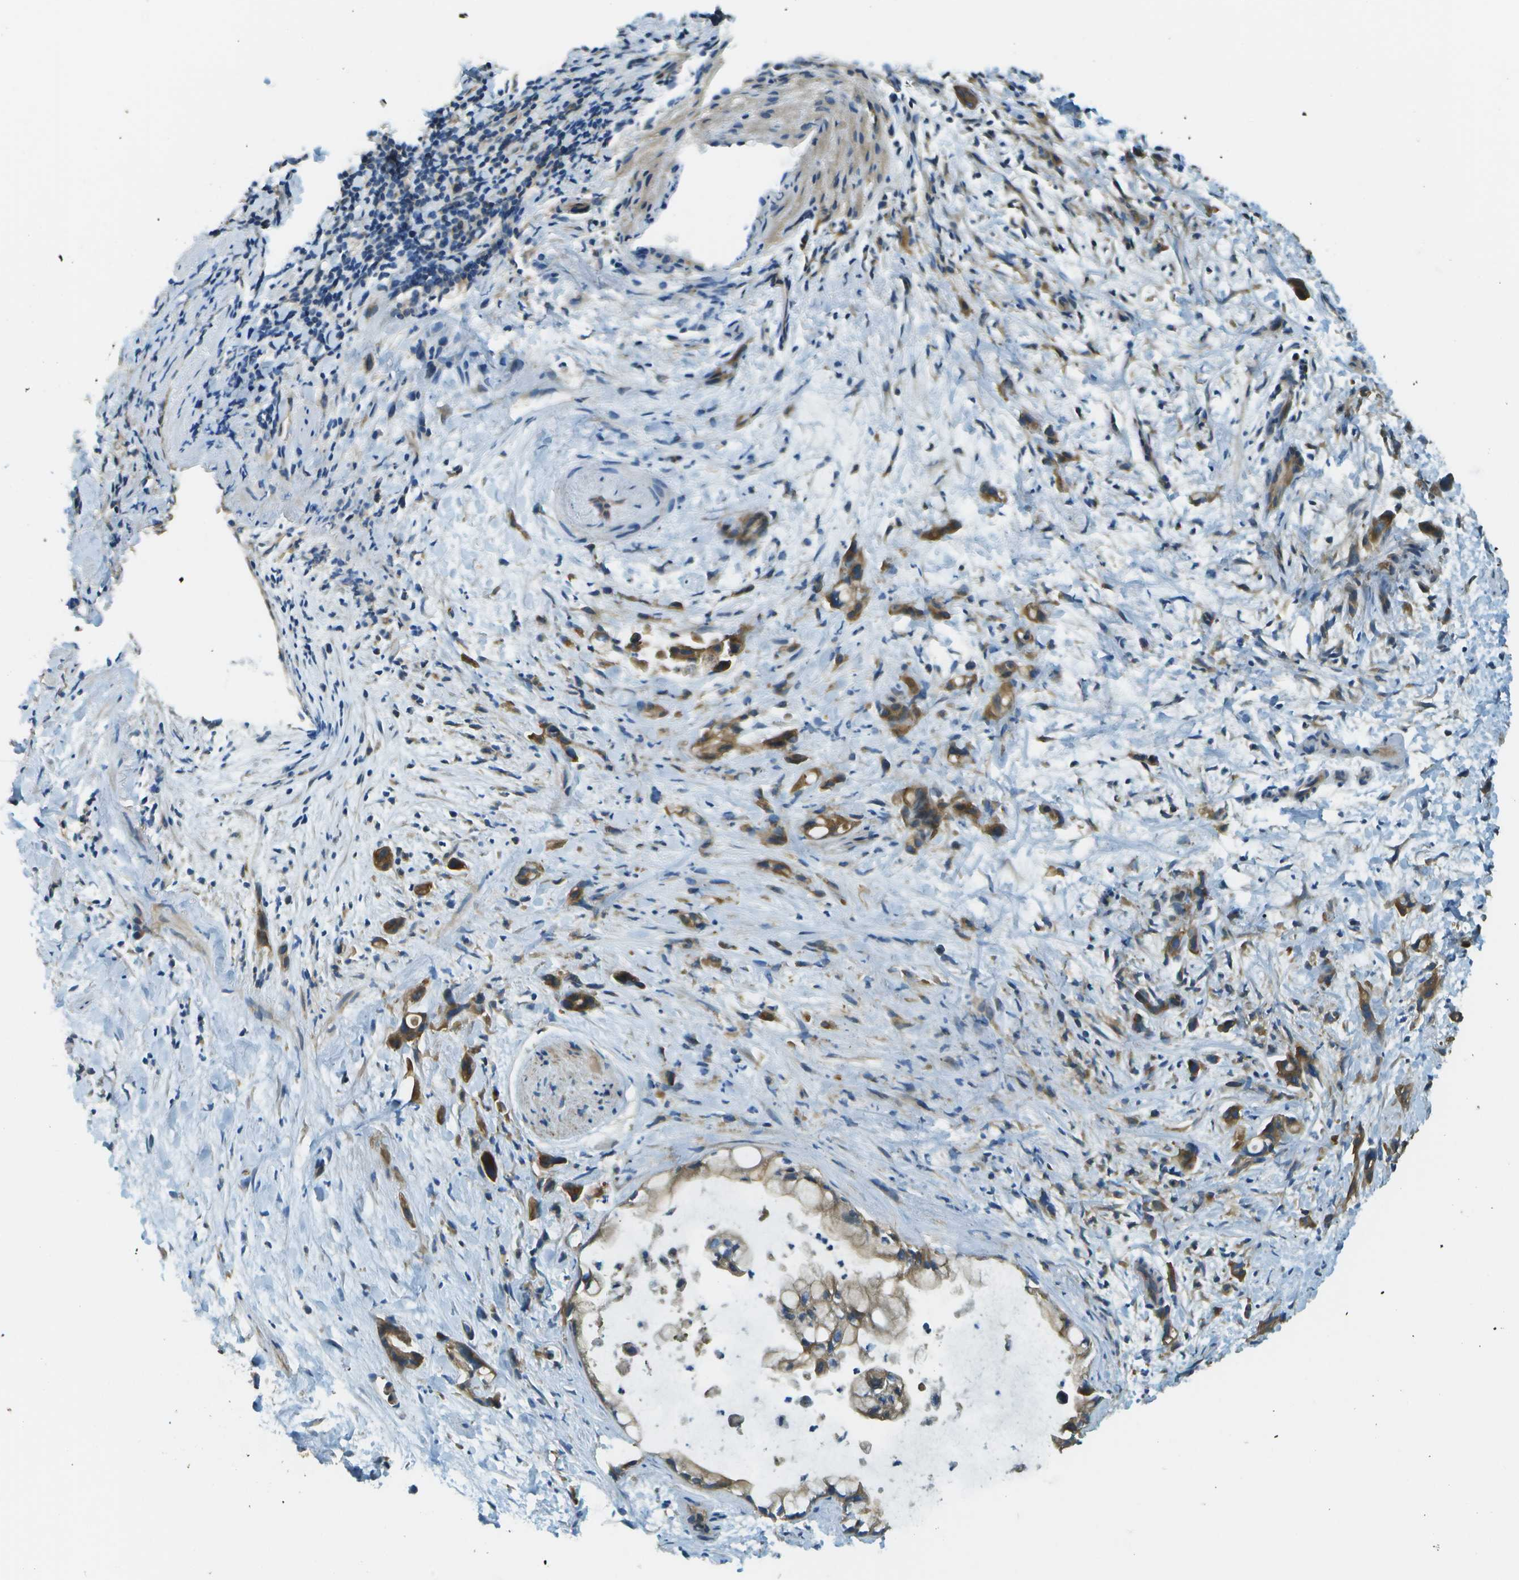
{"staining": {"intensity": "weak", "quantity": "25%-75%", "location": "cytoplasmic/membranous"}, "tissue": "liver cancer", "cell_type": "Tumor cells", "image_type": "cancer", "snomed": [{"axis": "morphology", "description": "Cholangiocarcinoma"}, {"axis": "topography", "description": "Liver"}], "caption": "This micrograph displays immunohistochemistry (IHC) staining of liver cholangiocarcinoma, with low weak cytoplasmic/membranous positivity in approximately 25%-75% of tumor cells.", "gene": "DNAJB11", "patient": {"sex": "female", "age": 72}}